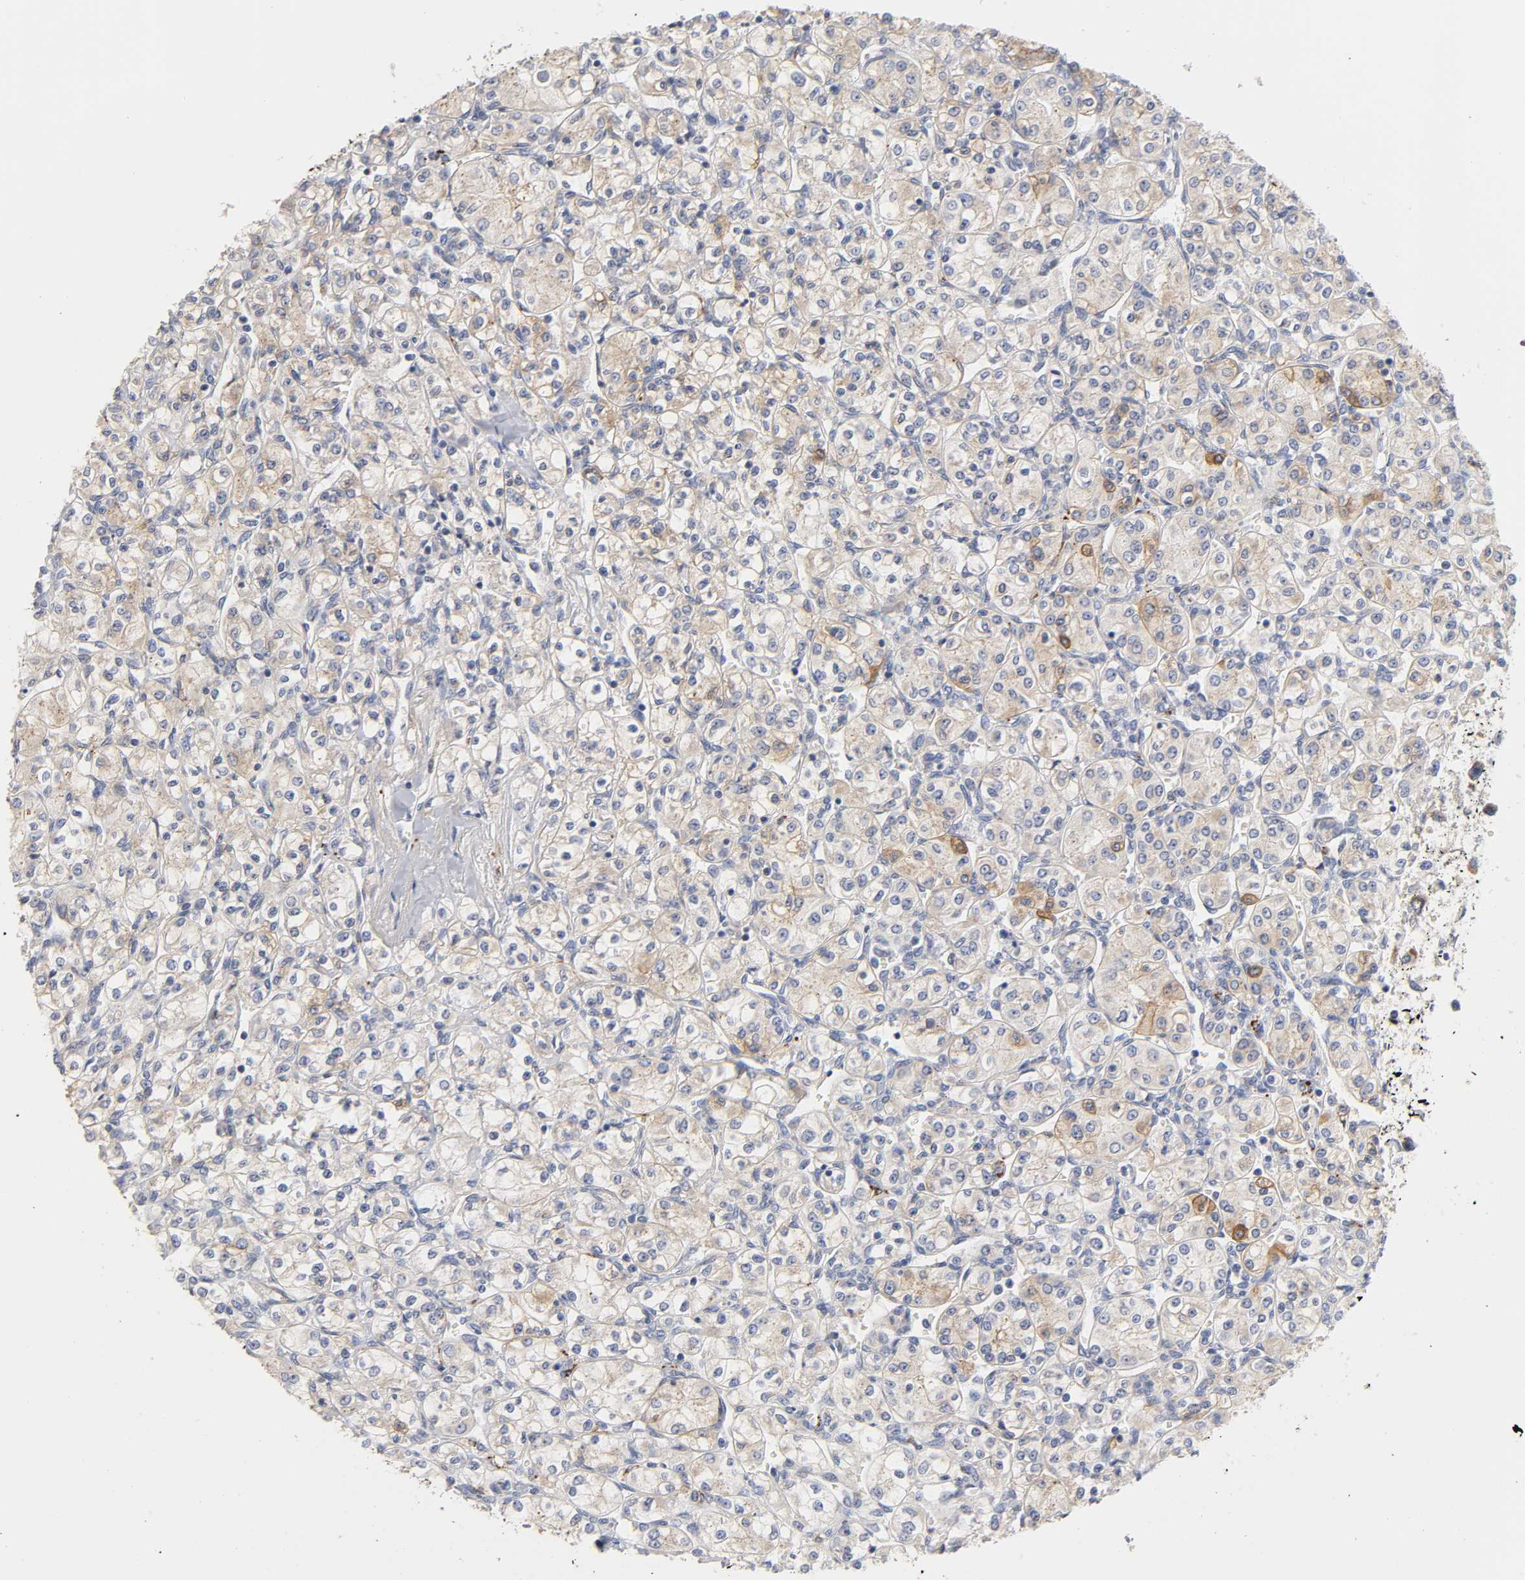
{"staining": {"intensity": "weak", "quantity": ">75%", "location": "cytoplasmic/membranous"}, "tissue": "renal cancer", "cell_type": "Tumor cells", "image_type": "cancer", "snomed": [{"axis": "morphology", "description": "Adenocarcinoma, NOS"}, {"axis": "topography", "description": "Kidney"}], "caption": "Protein expression by immunohistochemistry (IHC) displays weak cytoplasmic/membranous positivity in approximately >75% of tumor cells in adenocarcinoma (renal). The staining was performed using DAB, with brown indicating positive protein expression. Nuclei are stained blue with hematoxylin.", "gene": "C17orf75", "patient": {"sex": "male", "age": 77}}